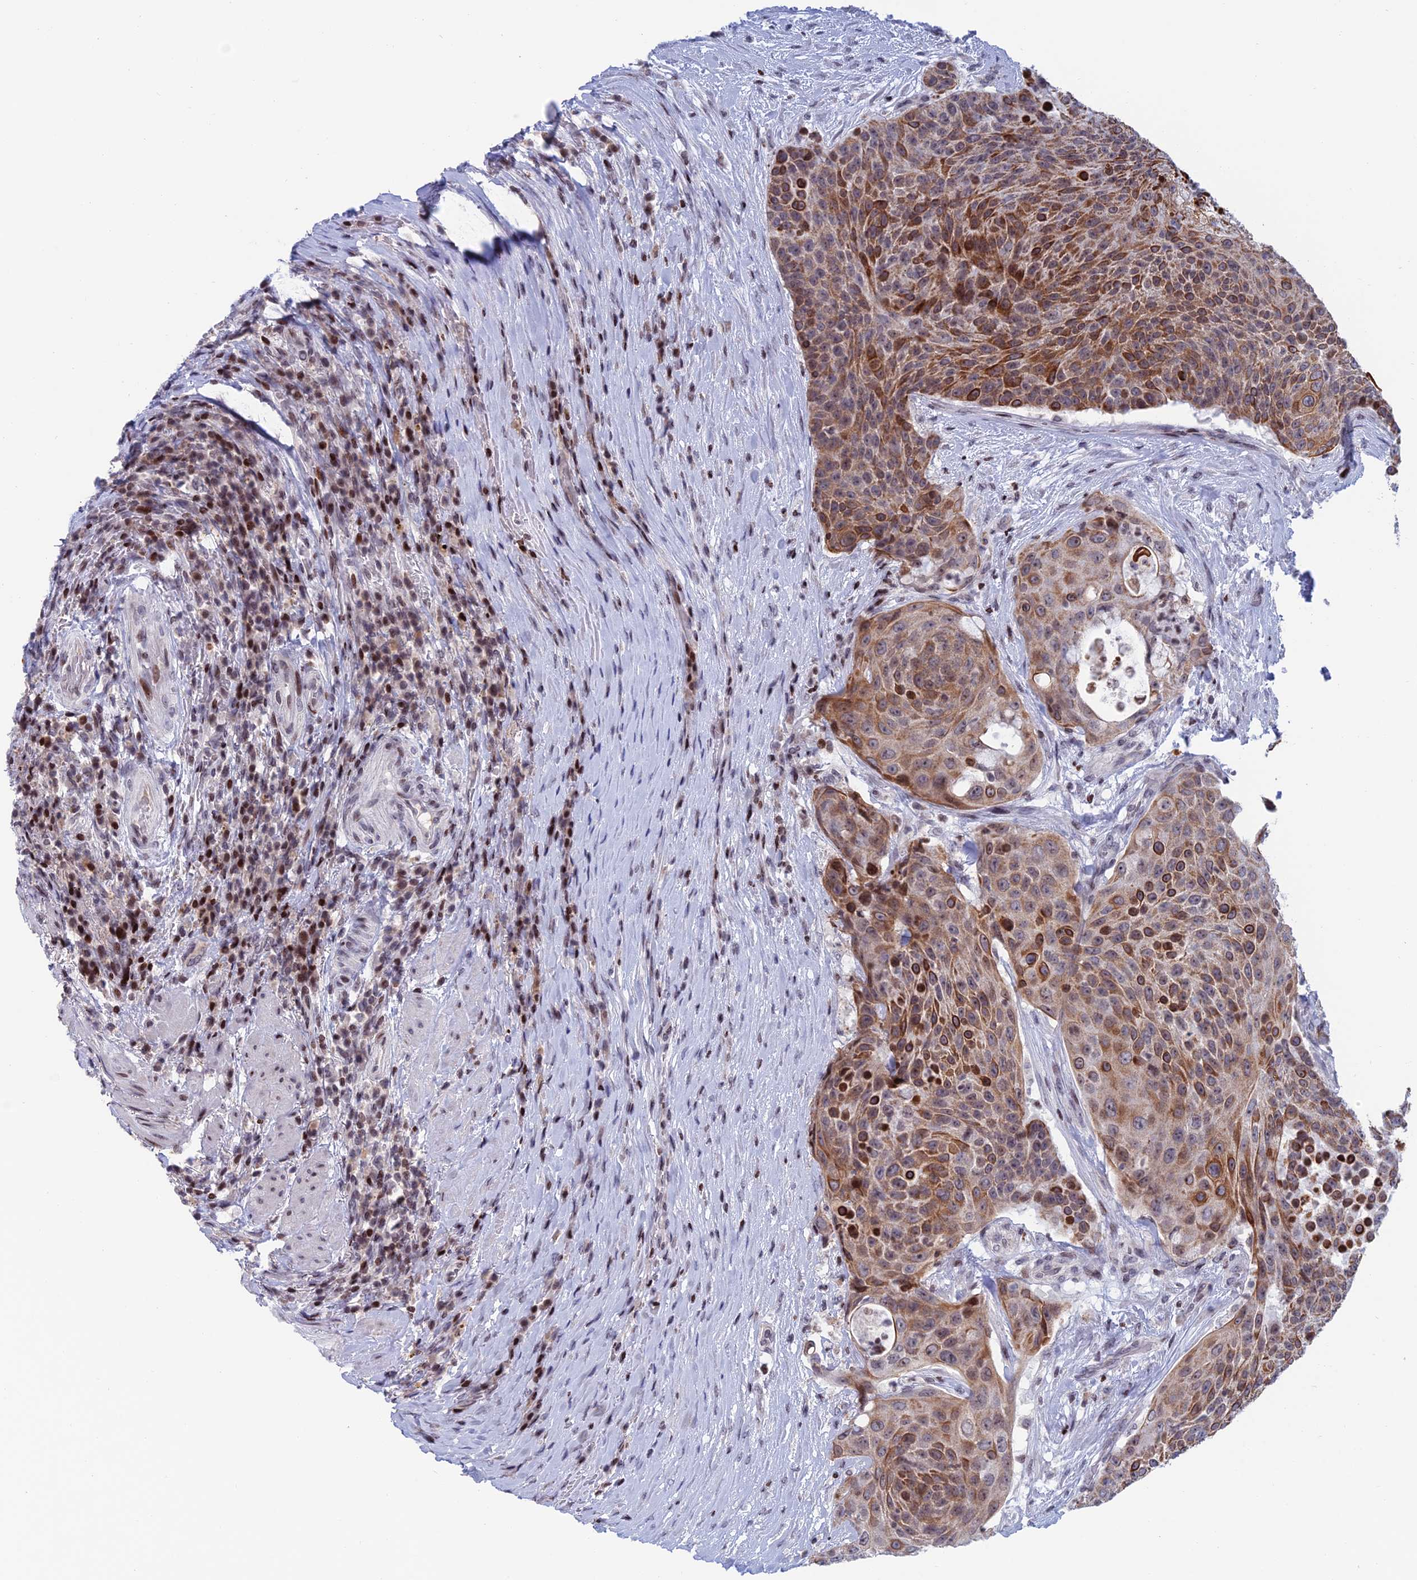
{"staining": {"intensity": "moderate", "quantity": ">75%", "location": "cytoplasmic/membranous"}, "tissue": "urothelial cancer", "cell_type": "Tumor cells", "image_type": "cancer", "snomed": [{"axis": "morphology", "description": "Urothelial carcinoma, High grade"}, {"axis": "topography", "description": "Urinary bladder"}], "caption": "Immunohistochemical staining of human urothelial cancer demonstrates medium levels of moderate cytoplasmic/membranous protein expression in about >75% of tumor cells.", "gene": "AFF3", "patient": {"sex": "female", "age": 63}}